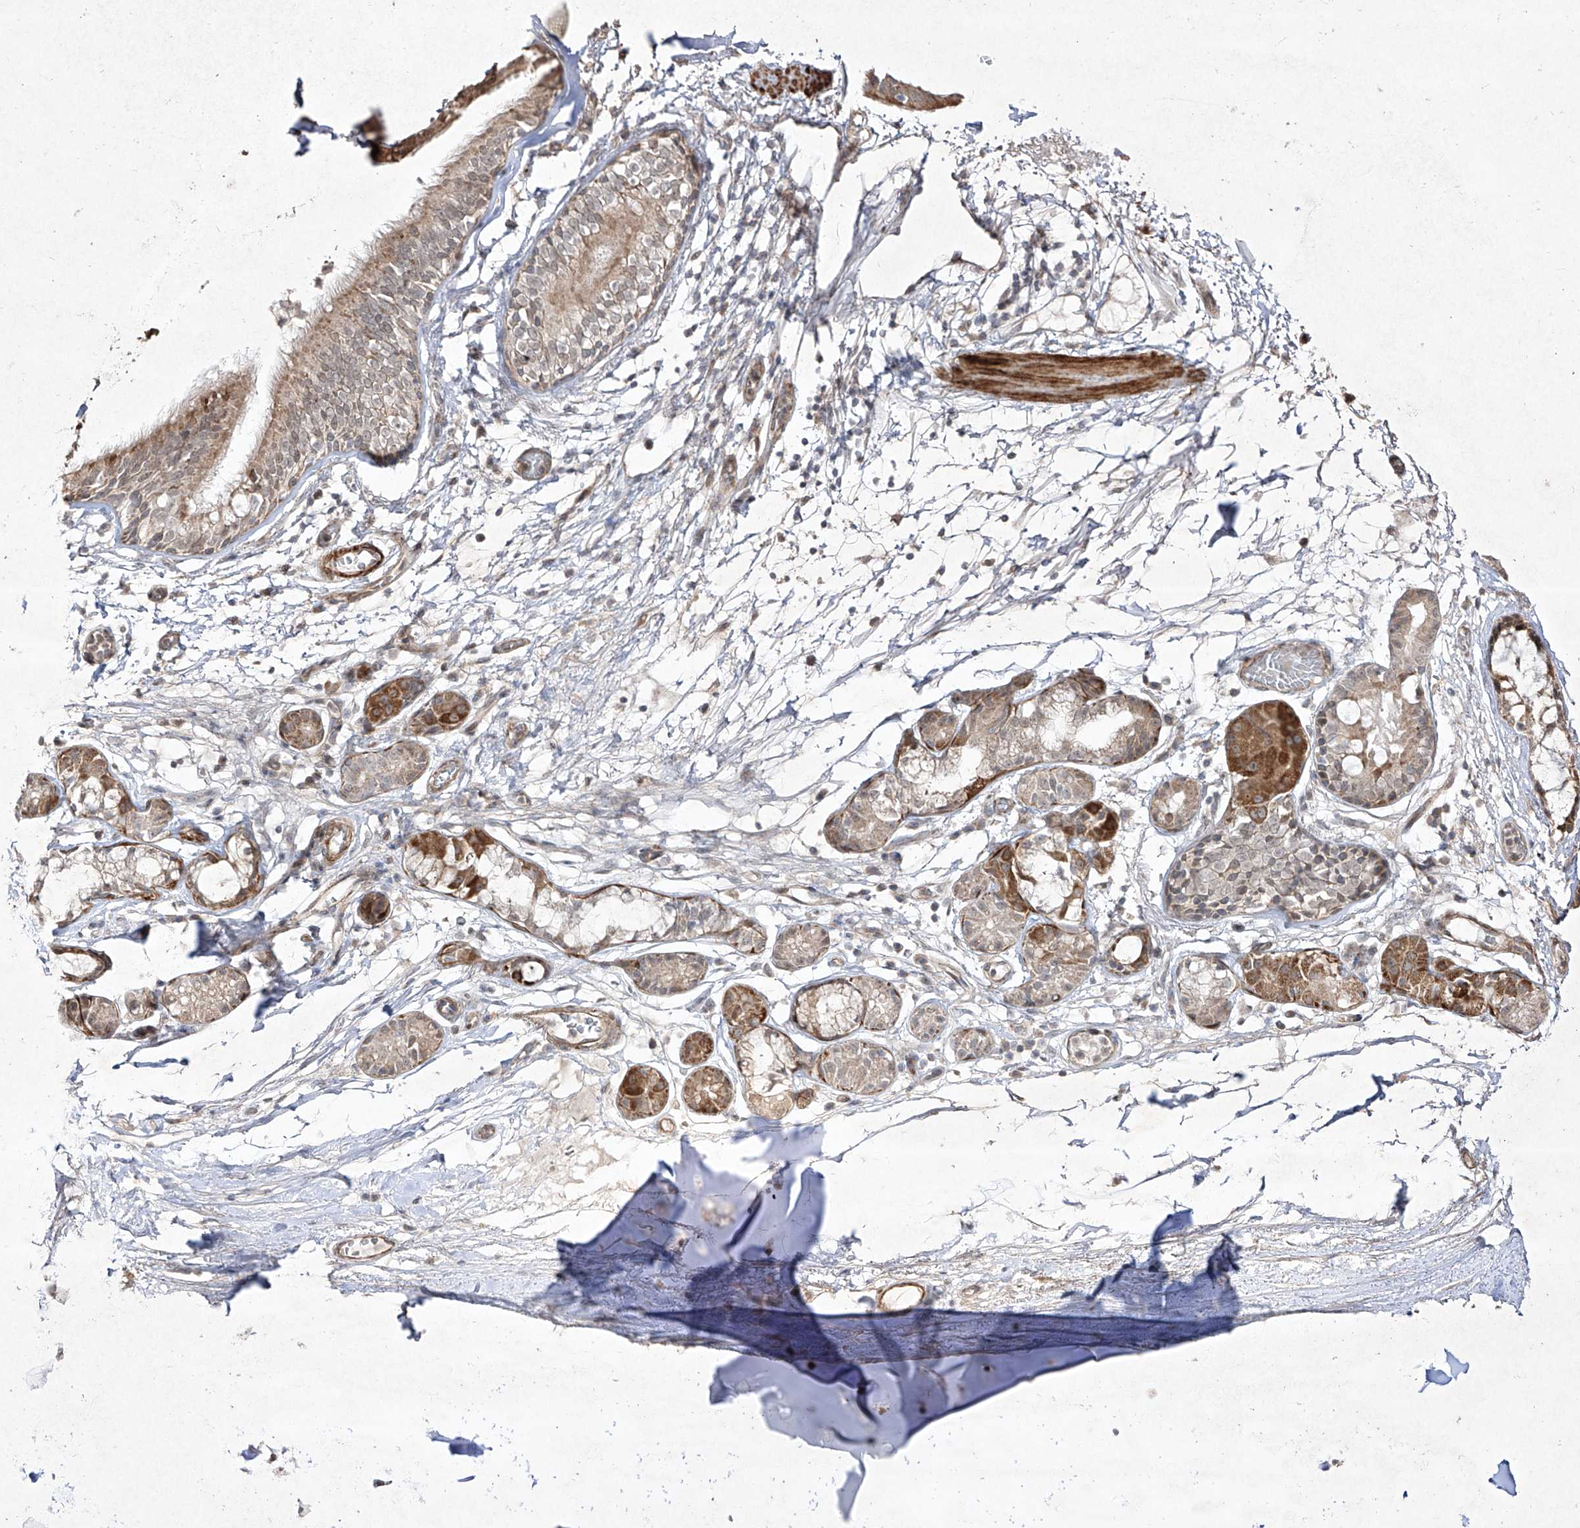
{"staining": {"intensity": "moderate", "quantity": "25%-75%", "location": "cytoplasmic/membranous"}, "tissue": "adipose tissue", "cell_type": "Adipocytes", "image_type": "normal", "snomed": [{"axis": "morphology", "description": "Normal tissue, NOS"}, {"axis": "topography", "description": "Cartilage tissue"}], "caption": "IHC histopathology image of benign adipose tissue stained for a protein (brown), which displays medium levels of moderate cytoplasmic/membranous staining in approximately 25%-75% of adipocytes.", "gene": "KDM1B", "patient": {"sex": "female", "age": 63}}